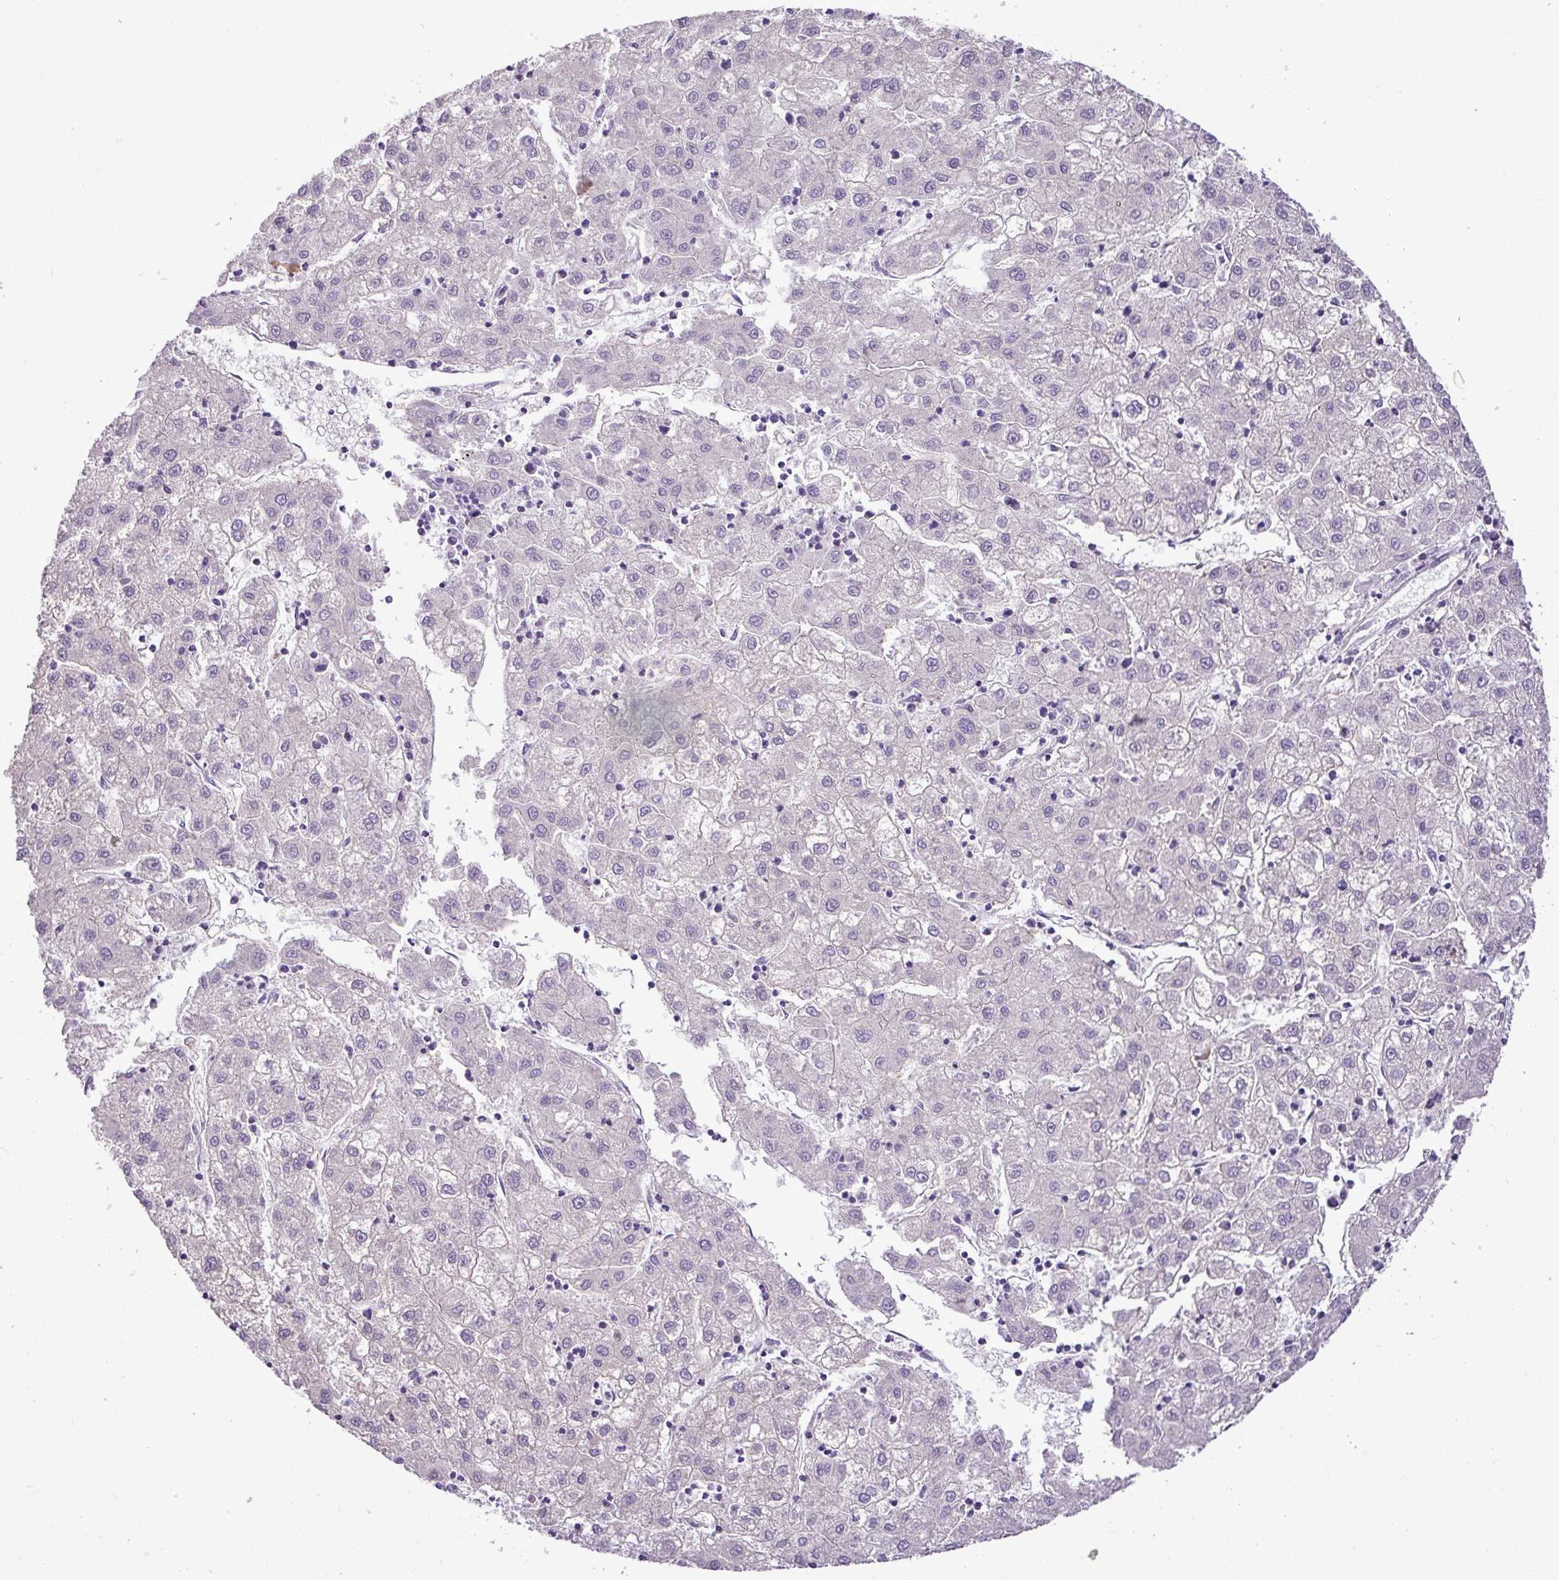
{"staining": {"intensity": "negative", "quantity": "none", "location": "none"}, "tissue": "liver cancer", "cell_type": "Tumor cells", "image_type": "cancer", "snomed": [{"axis": "morphology", "description": "Carcinoma, Hepatocellular, NOS"}, {"axis": "topography", "description": "Liver"}], "caption": "An immunohistochemistry (IHC) photomicrograph of liver cancer is shown. There is no staining in tumor cells of liver cancer.", "gene": "MOCS3", "patient": {"sex": "male", "age": 72}}